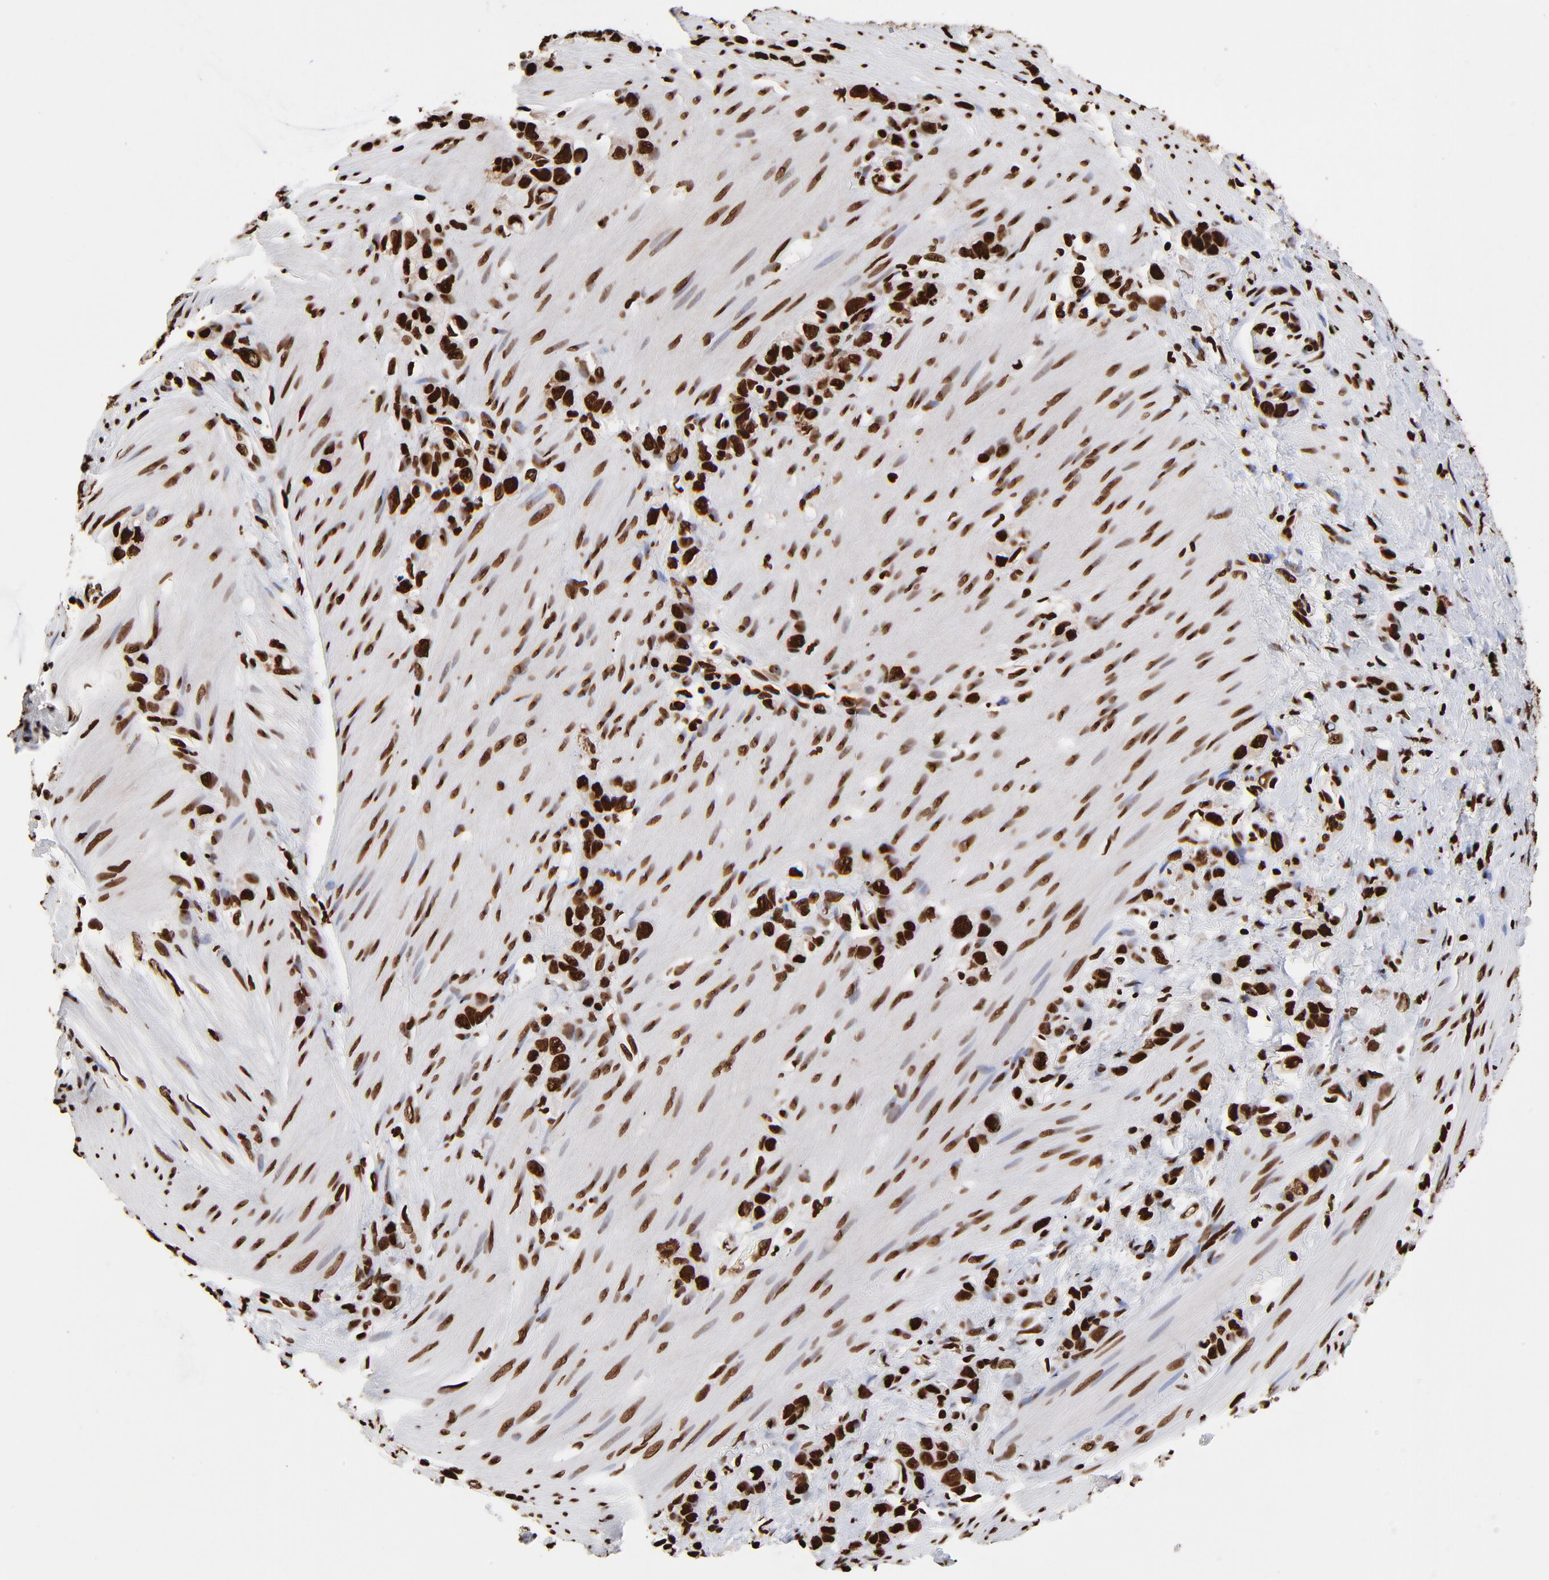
{"staining": {"intensity": "strong", "quantity": ">75%", "location": "nuclear"}, "tissue": "stomach cancer", "cell_type": "Tumor cells", "image_type": "cancer", "snomed": [{"axis": "morphology", "description": "Normal tissue, NOS"}, {"axis": "morphology", "description": "Adenocarcinoma, NOS"}, {"axis": "morphology", "description": "Adenocarcinoma, High grade"}, {"axis": "topography", "description": "Stomach, upper"}, {"axis": "topography", "description": "Stomach"}], "caption": "The immunohistochemical stain labels strong nuclear staining in tumor cells of stomach cancer tissue.", "gene": "ZNF544", "patient": {"sex": "female", "age": 65}}